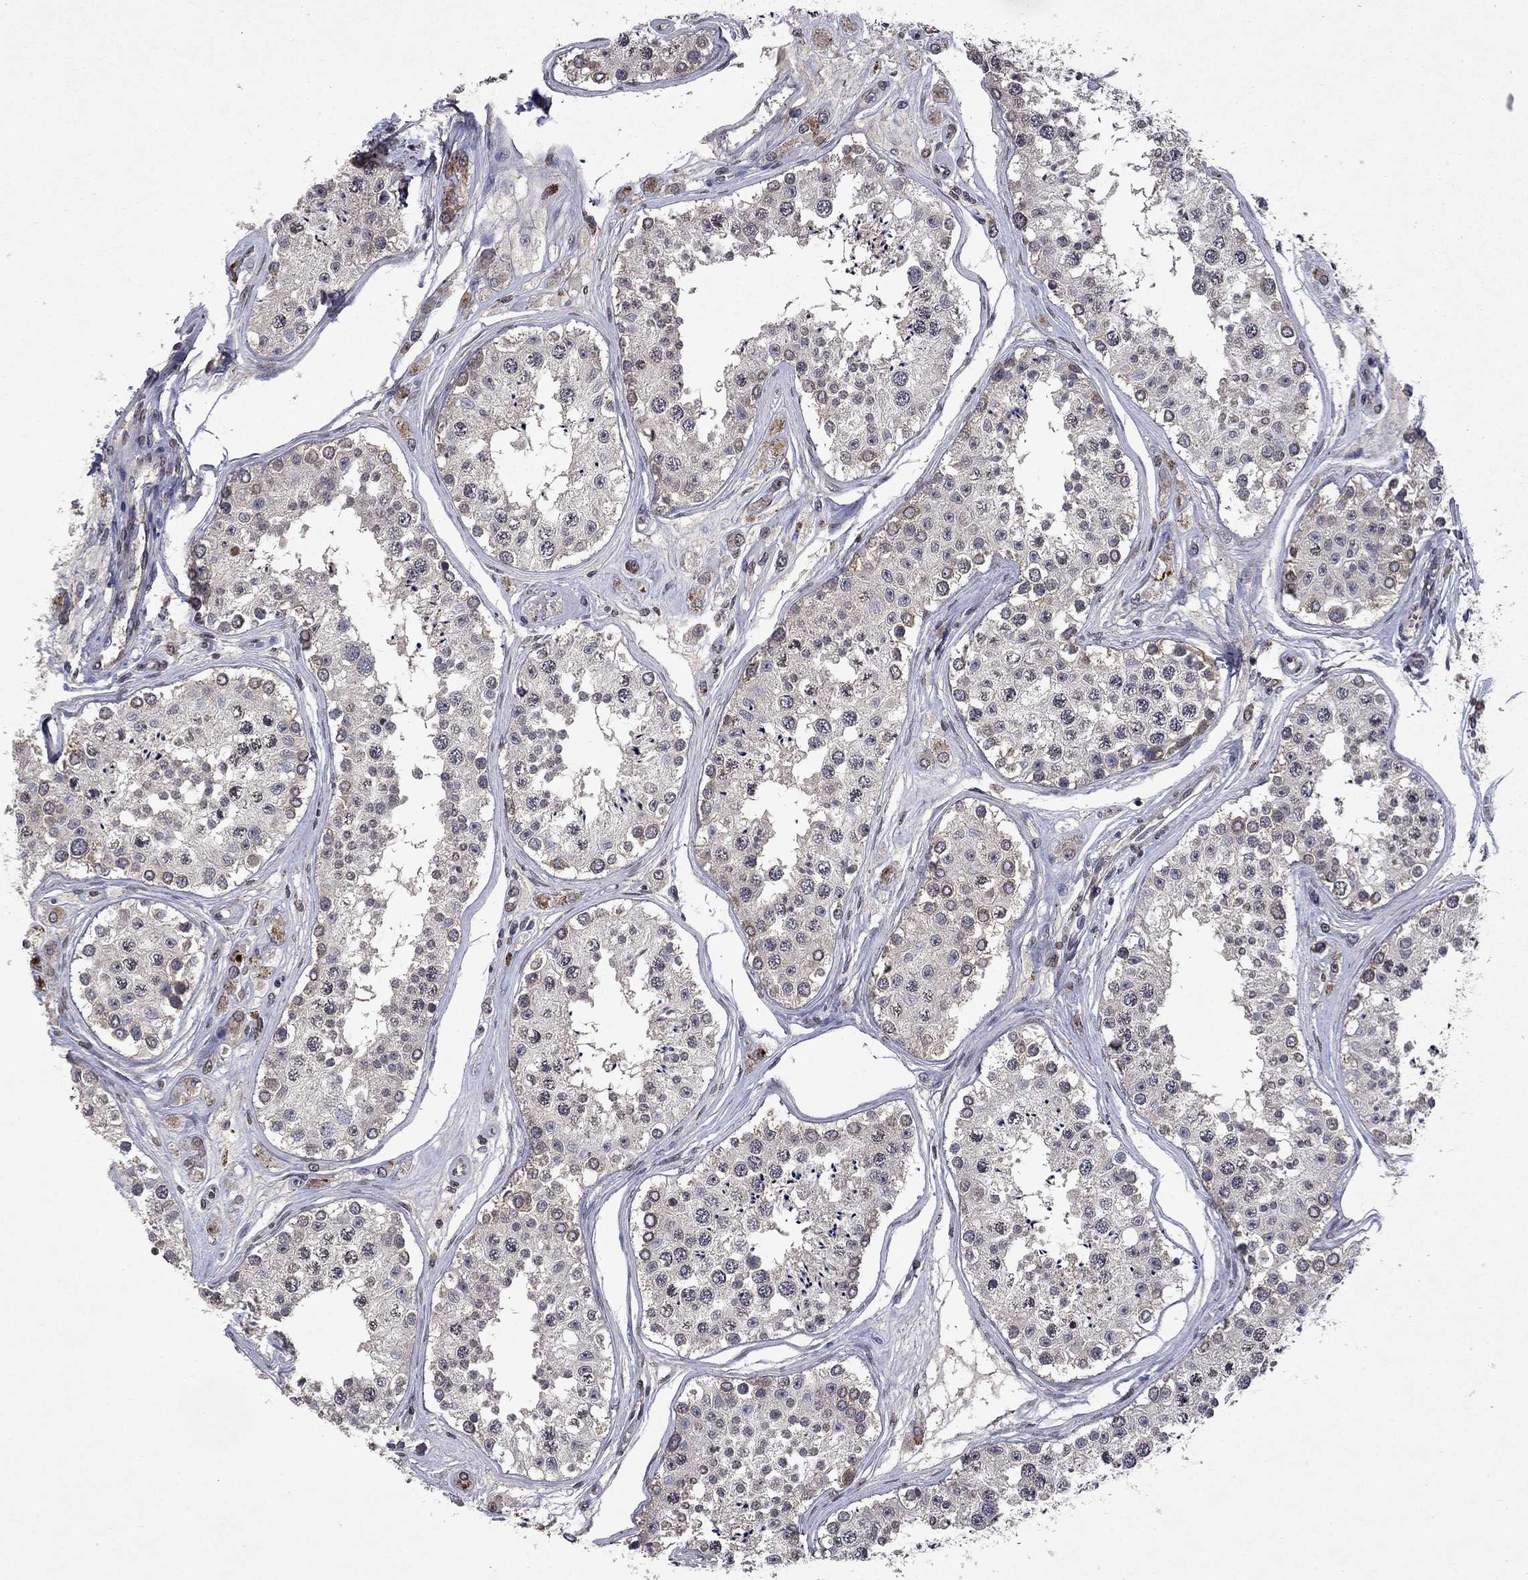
{"staining": {"intensity": "moderate", "quantity": "<25%", "location": "cytoplasmic/membranous,nuclear"}, "tissue": "testis", "cell_type": "Cells in seminiferous ducts", "image_type": "normal", "snomed": [{"axis": "morphology", "description": "Normal tissue, NOS"}, {"axis": "topography", "description": "Testis"}], "caption": "Brown immunohistochemical staining in normal human testis exhibits moderate cytoplasmic/membranous,nuclear staining in approximately <25% of cells in seminiferous ducts. (Stains: DAB in brown, nuclei in blue, Microscopy: brightfield microscopy at high magnification).", "gene": "TTC38", "patient": {"sex": "male", "age": 25}}